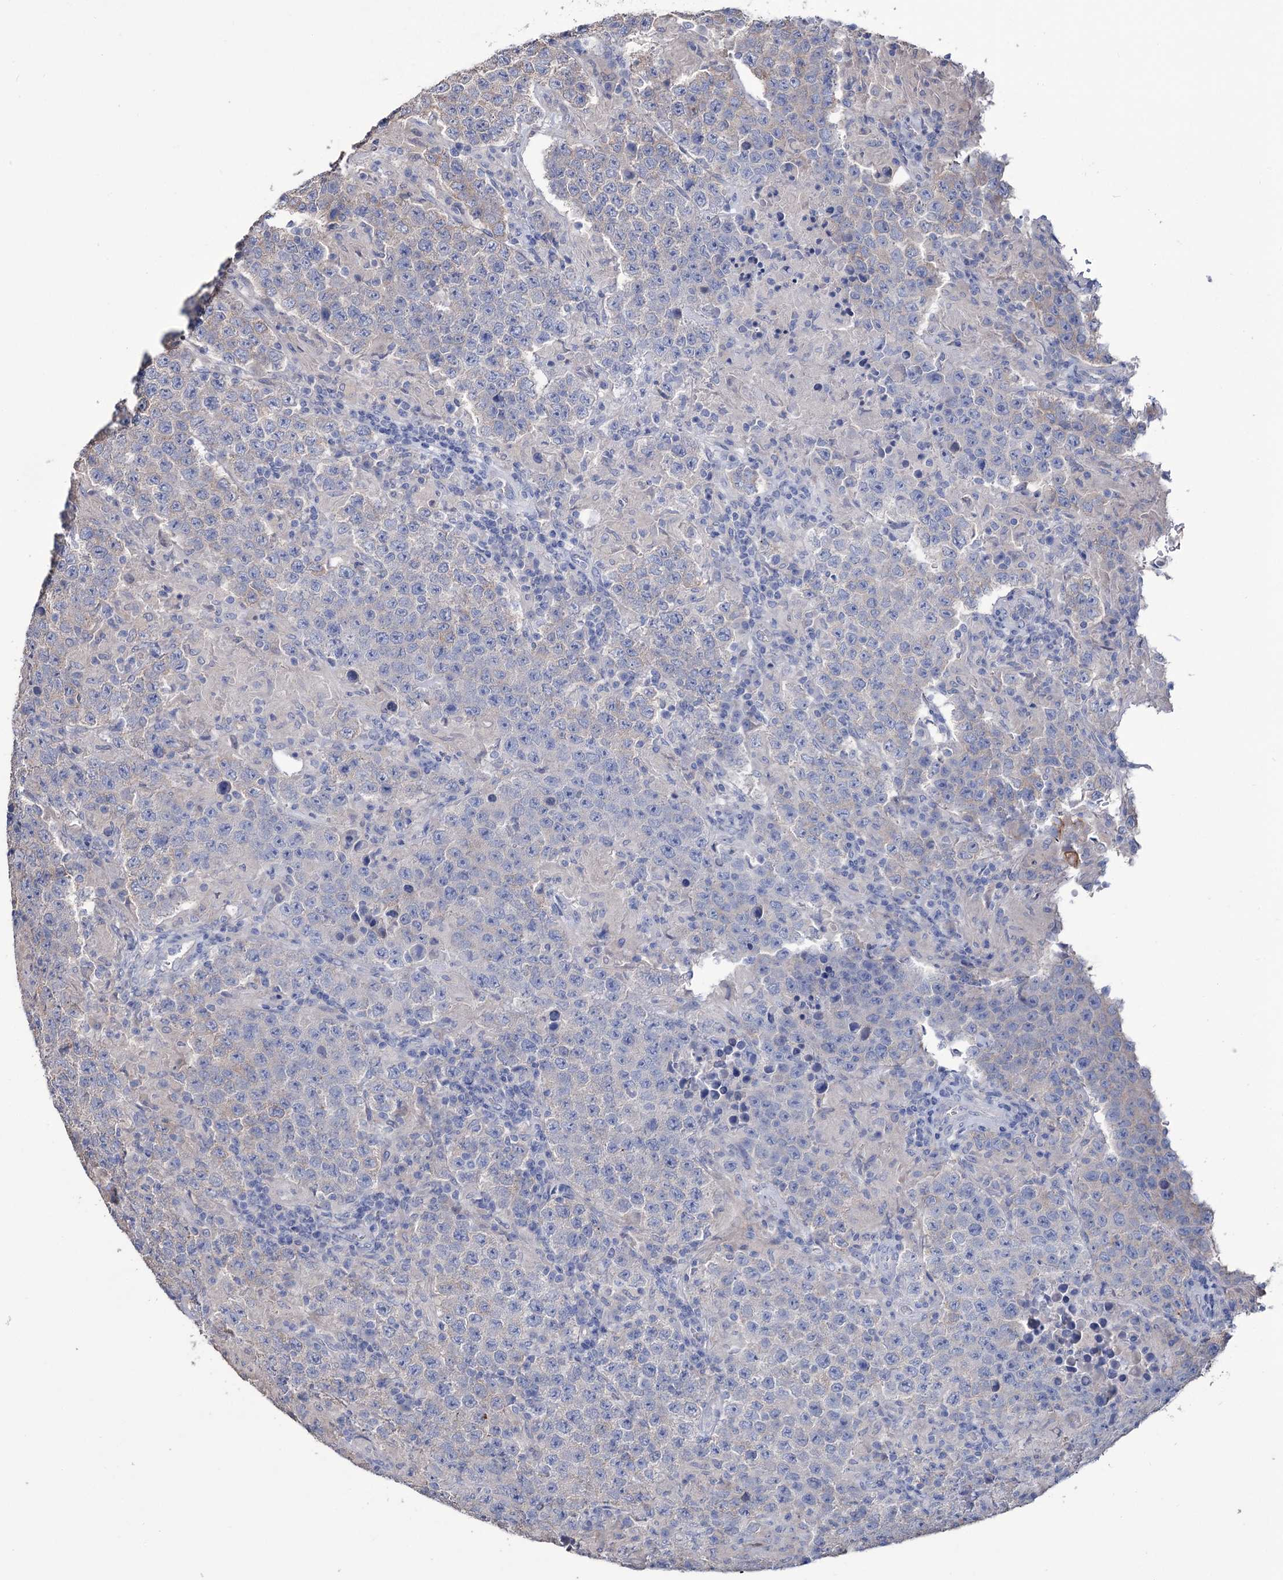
{"staining": {"intensity": "negative", "quantity": "none", "location": "none"}, "tissue": "testis cancer", "cell_type": "Tumor cells", "image_type": "cancer", "snomed": [{"axis": "morphology", "description": "Normal tissue, NOS"}, {"axis": "morphology", "description": "Urothelial carcinoma, High grade"}, {"axis": "morphology", "description": "Seminoma, NOS"}, {"axis": "morphology", "description": "Carcinoma, Embryonal, NOS"}, {"axis": "topography", "description": "Urinary bladder"}, {"axis": "topography", "description": "Testis"}], "caption": "There is no significant expression in tumor cells of testis embryonal carcinoma.", "gene": "EPB41L5", "patient": {"sex": "male", "age": 41}}